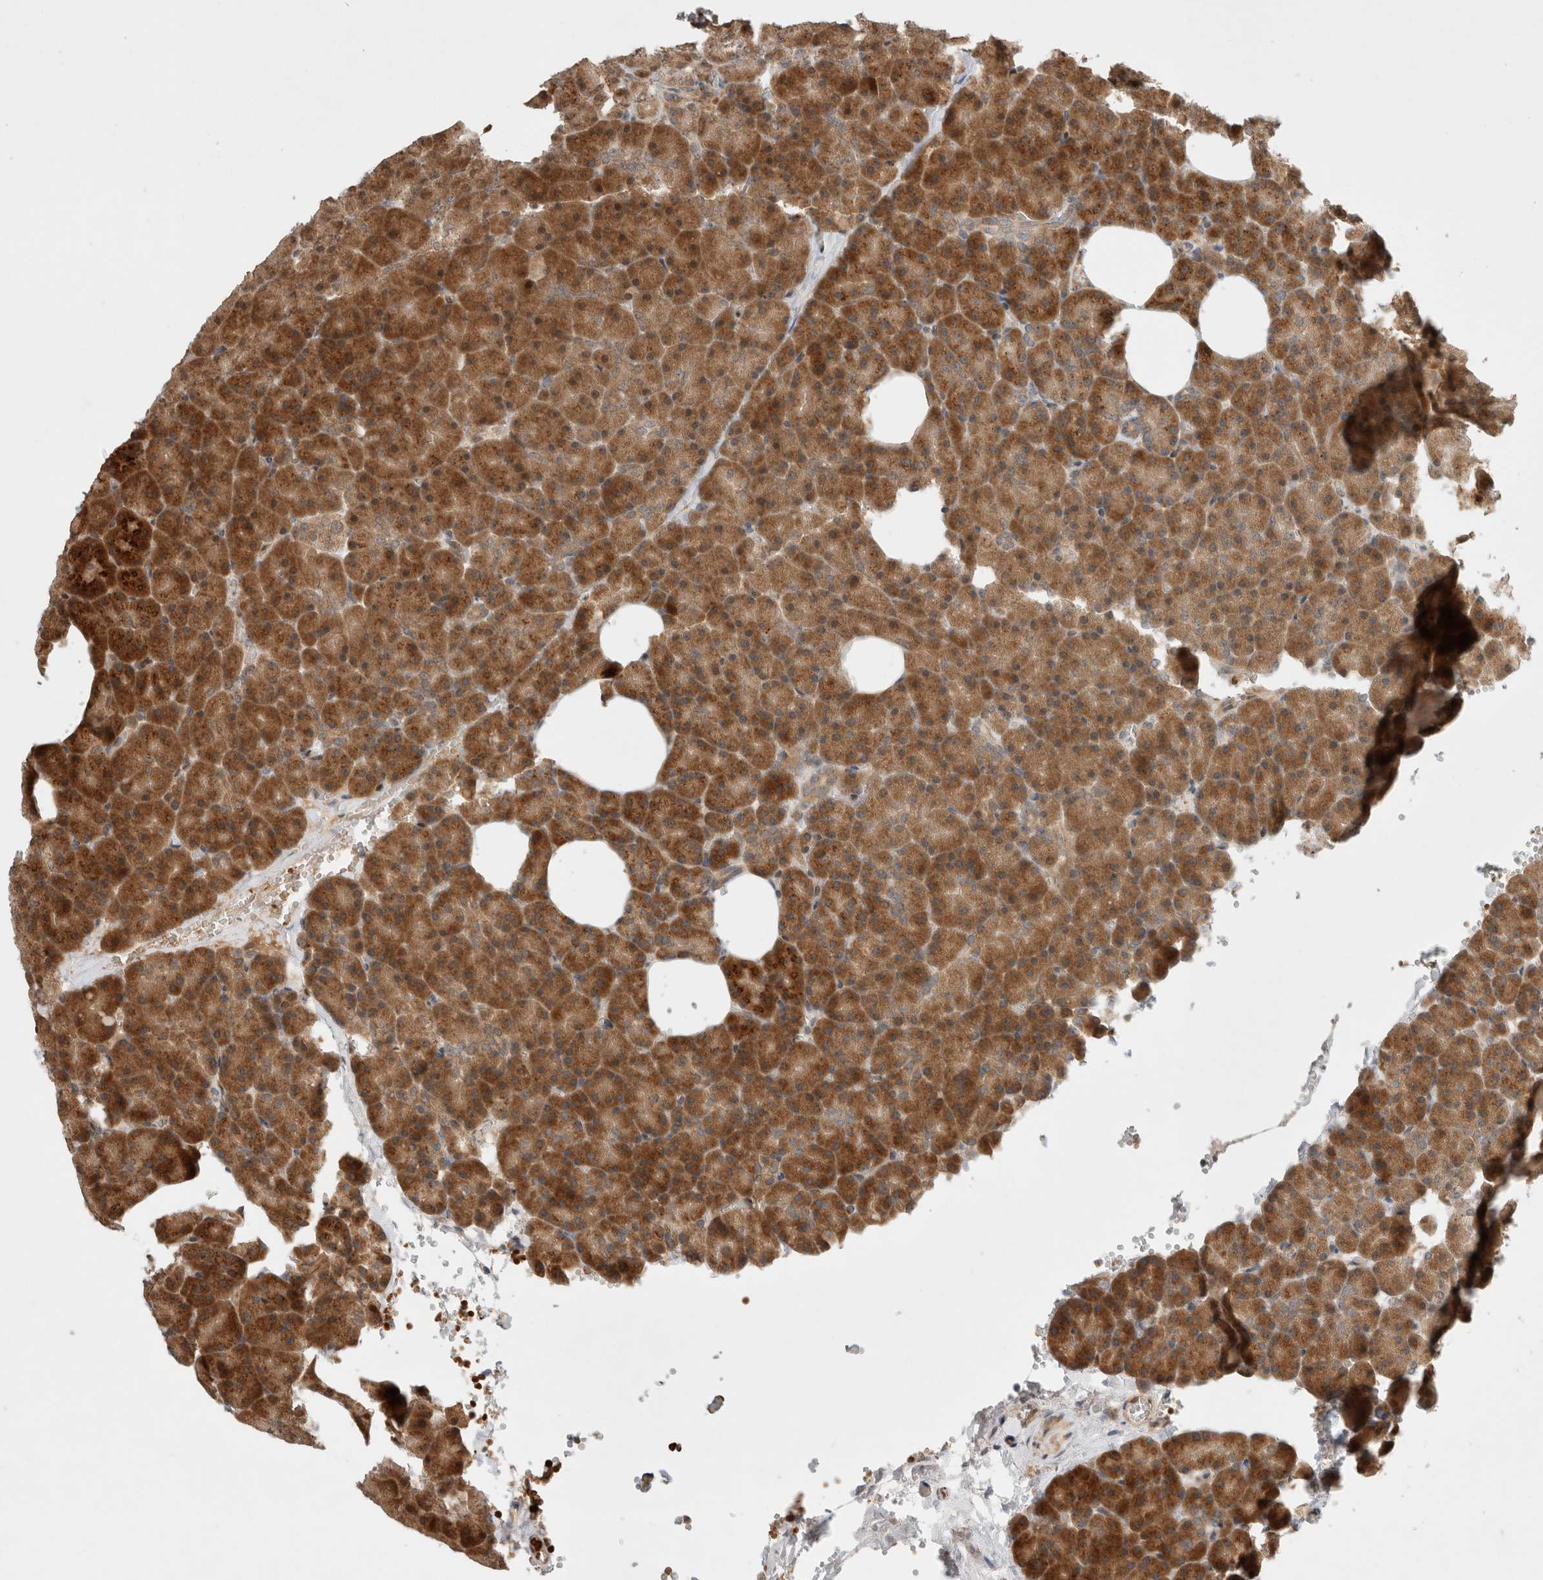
{"staining": {"intensity": "strong", "quantity": ">75%", "location": "cytoplasmic/membranous"}, "tissue": "pancreas", "cell_type": "Exocrine glandular cells", "image_type": "normal", "snomed": [{"axis": "morphology", "description": "Normal tissue, NOS"}, {"axis": "morphology", "description": "Carcinoid, malignant, NOS"}, {"axis": "topography", "description": "Pancreas"}], "caption": "This is an image of immunohistochemistry staining of unremarkable pancreas, which shows strong staining in the cytoplasmic/membranous of exocrine glandular cells.", "gene": "OTUD6B", "patient": {"sex": "female", "age": 35}}